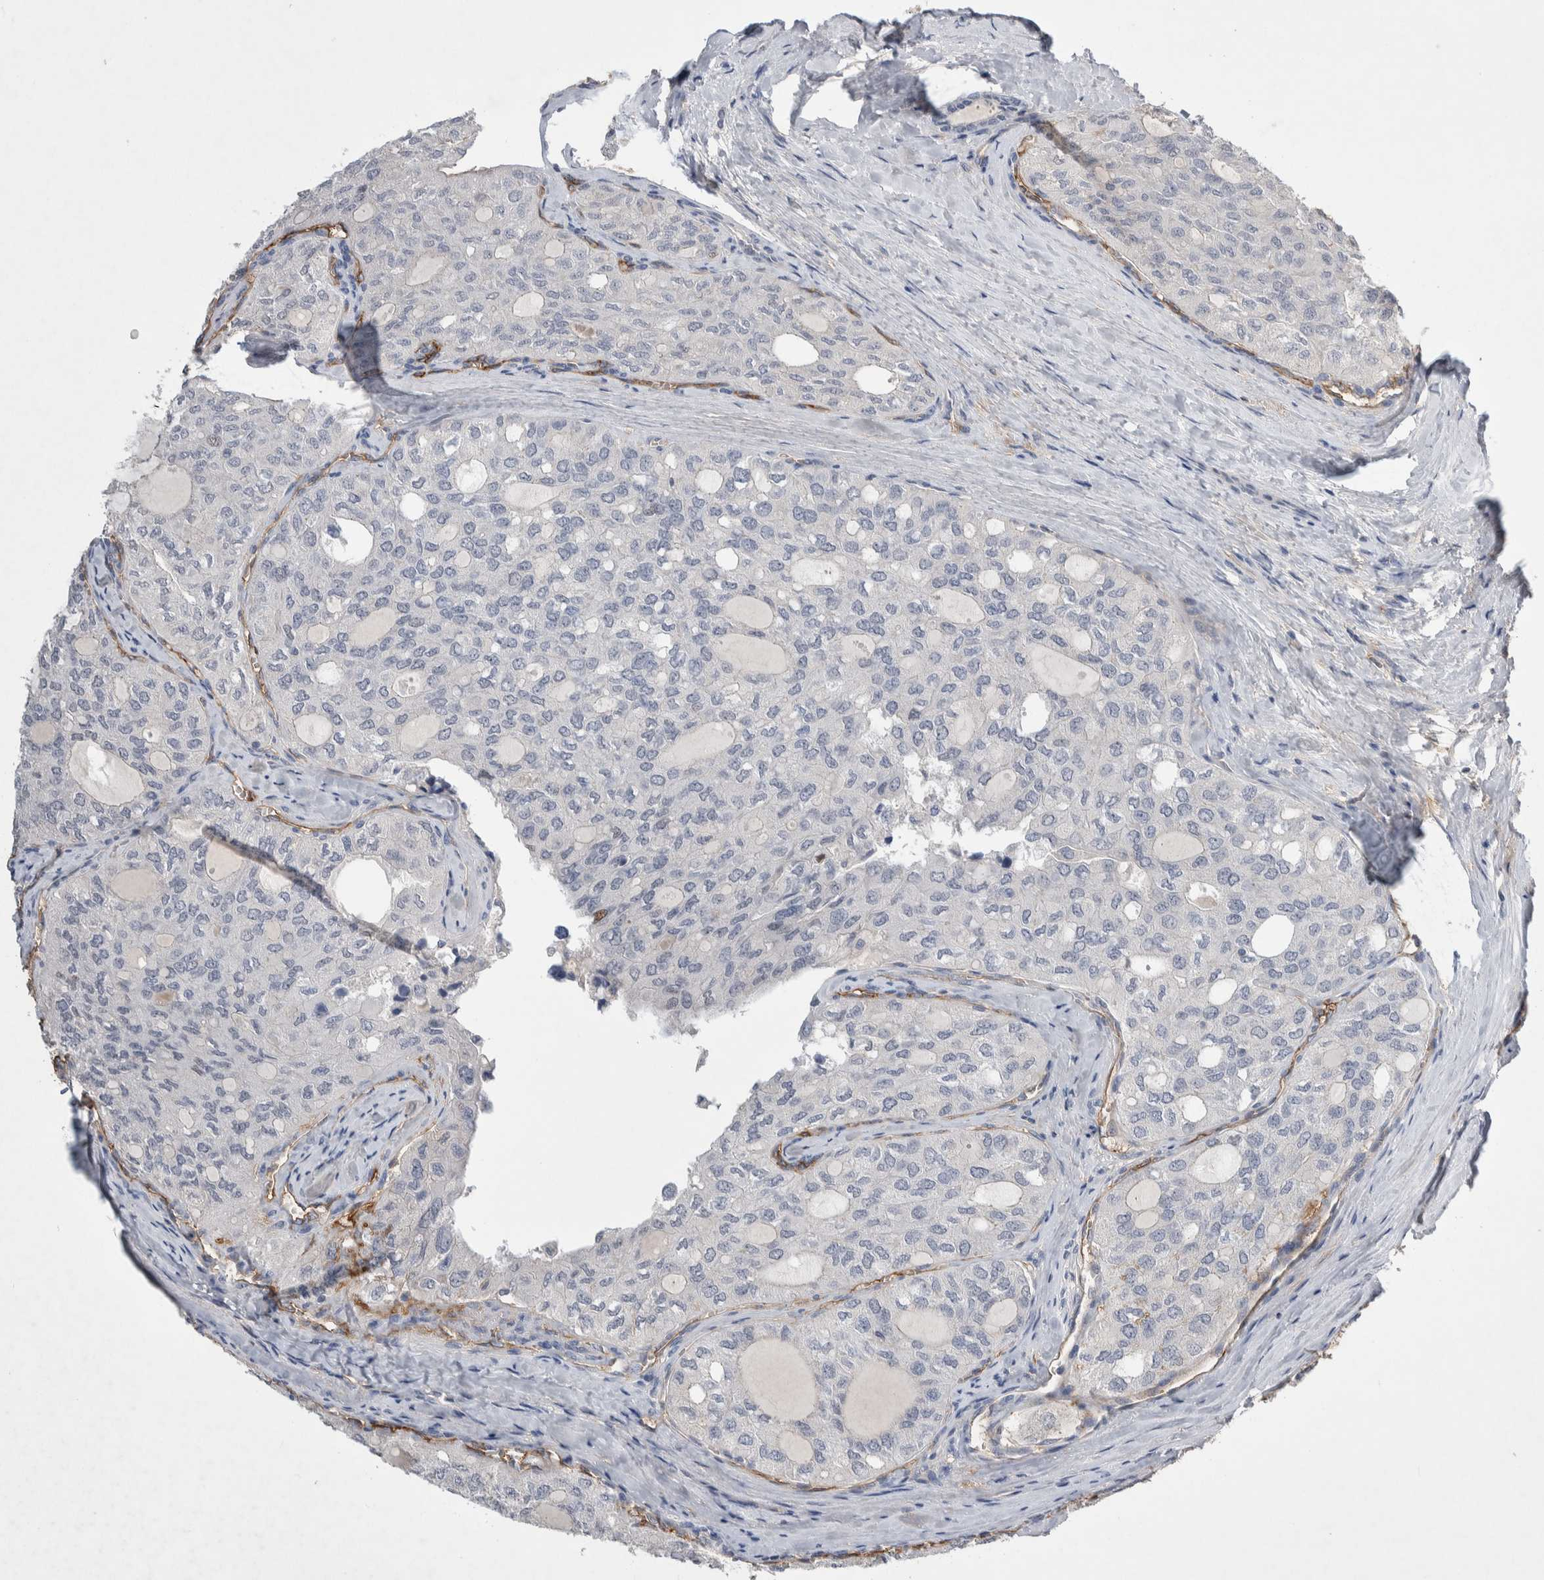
{"staining": {"intensity": "moderate", "quantity": "<25%", "location": "nuclear"}, "tissue": "thyroid cancer", "cell_type": "Tumor cells", "image_type": "cancer", "snomed": [{"axis": "morphology", "description": "Follicular adenoma carcinoma, NOS"}, {"axis": "topography", "description": "Thyroid gland"}], "caption": "Thyroid follicular adenoma carcinoma stained with a brown dye shows moderate nuclear positive positivity in about <25% of tumor cells.", "gene": "CEP131", "patient": {"sex": "male", "age": 75}}